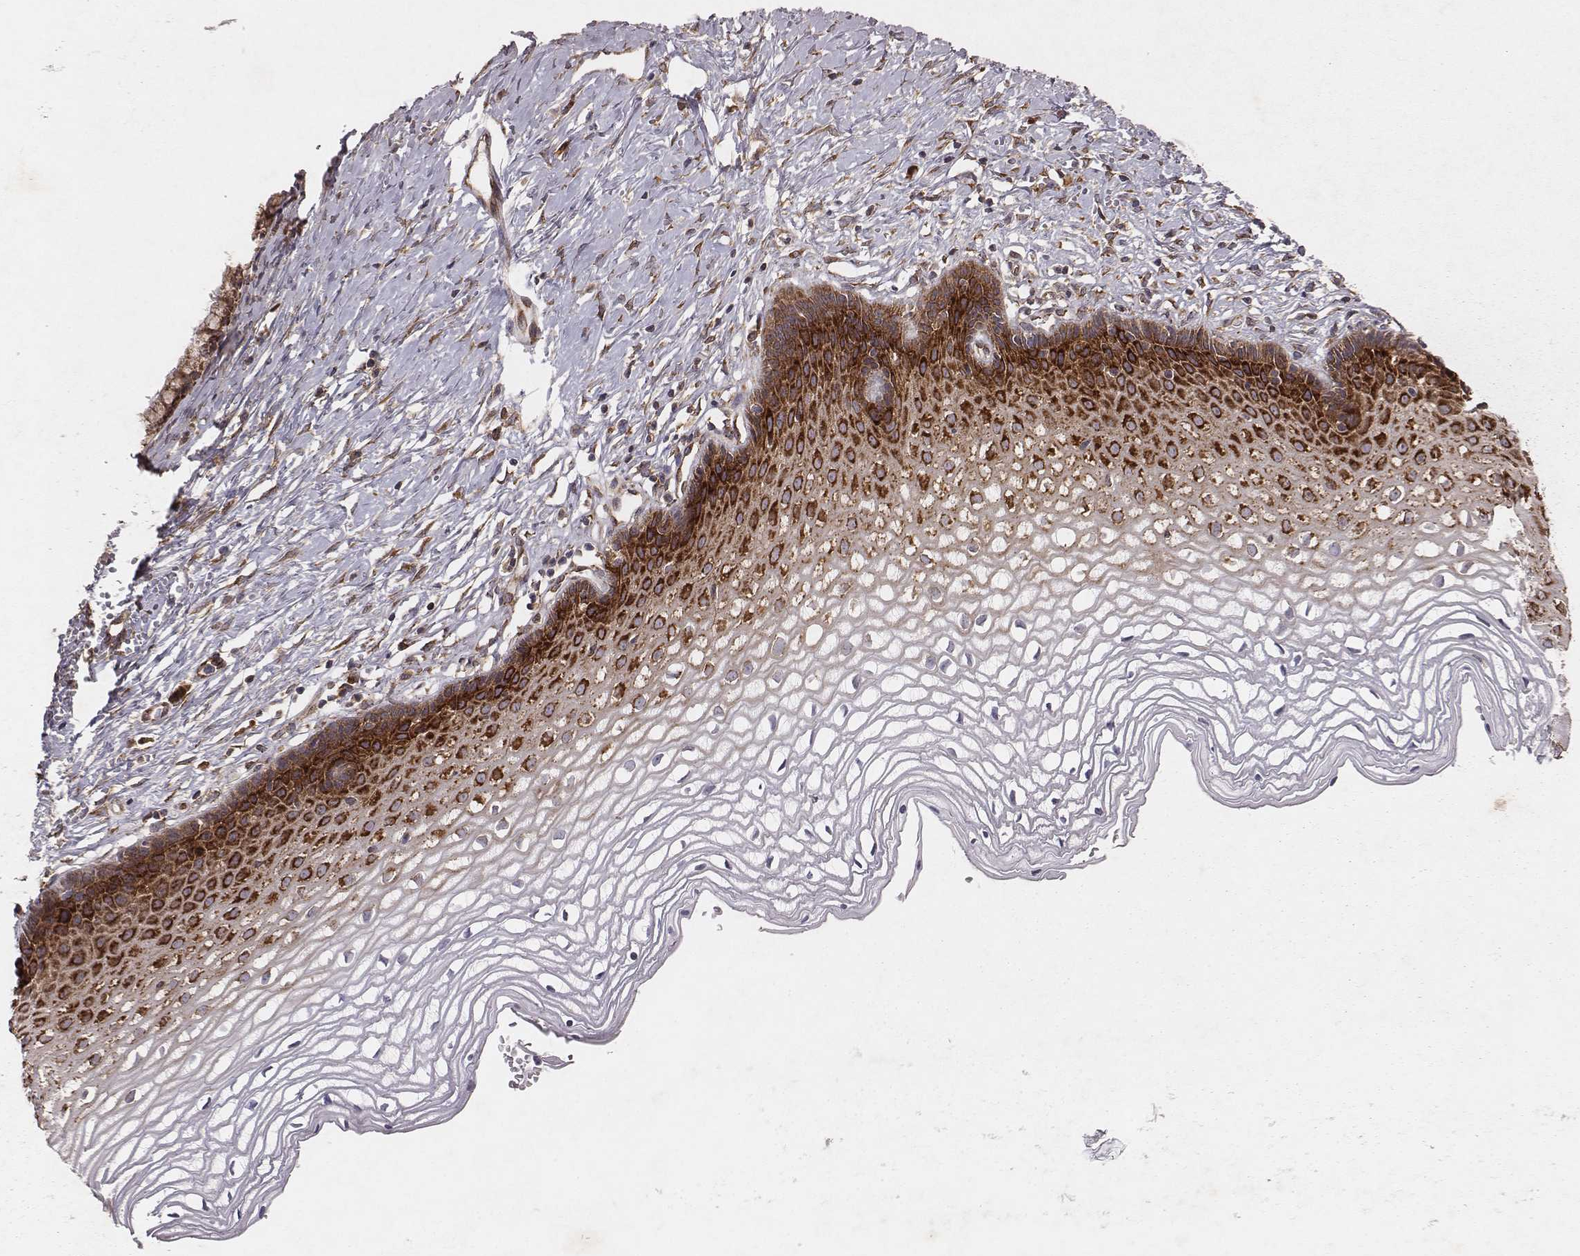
{"staining": {"intensity": "strong", "quantity": "25%-75%", "location": "cytoplasmic/membranous"}, "tissue": "cervix", "cell_type": "Squamous epithelial cells", "image_type": "normal", "snomed": [{"axis": "morphology", "description": "Normal tissue, NOS"}, {"axis": "topography", "description": "Cervix"}], "caption": "A photomicrograph of cervix stained for a protein displays strong cytoplasmic/membranous brown staining in squamous epithelial cells. (Stains: DAB in brown, nuclei in blue, Microscopy: brightfield microscopy at high magnification).", "gene": "TXLNA", "patient": {"sex": "female", "age": 40}}